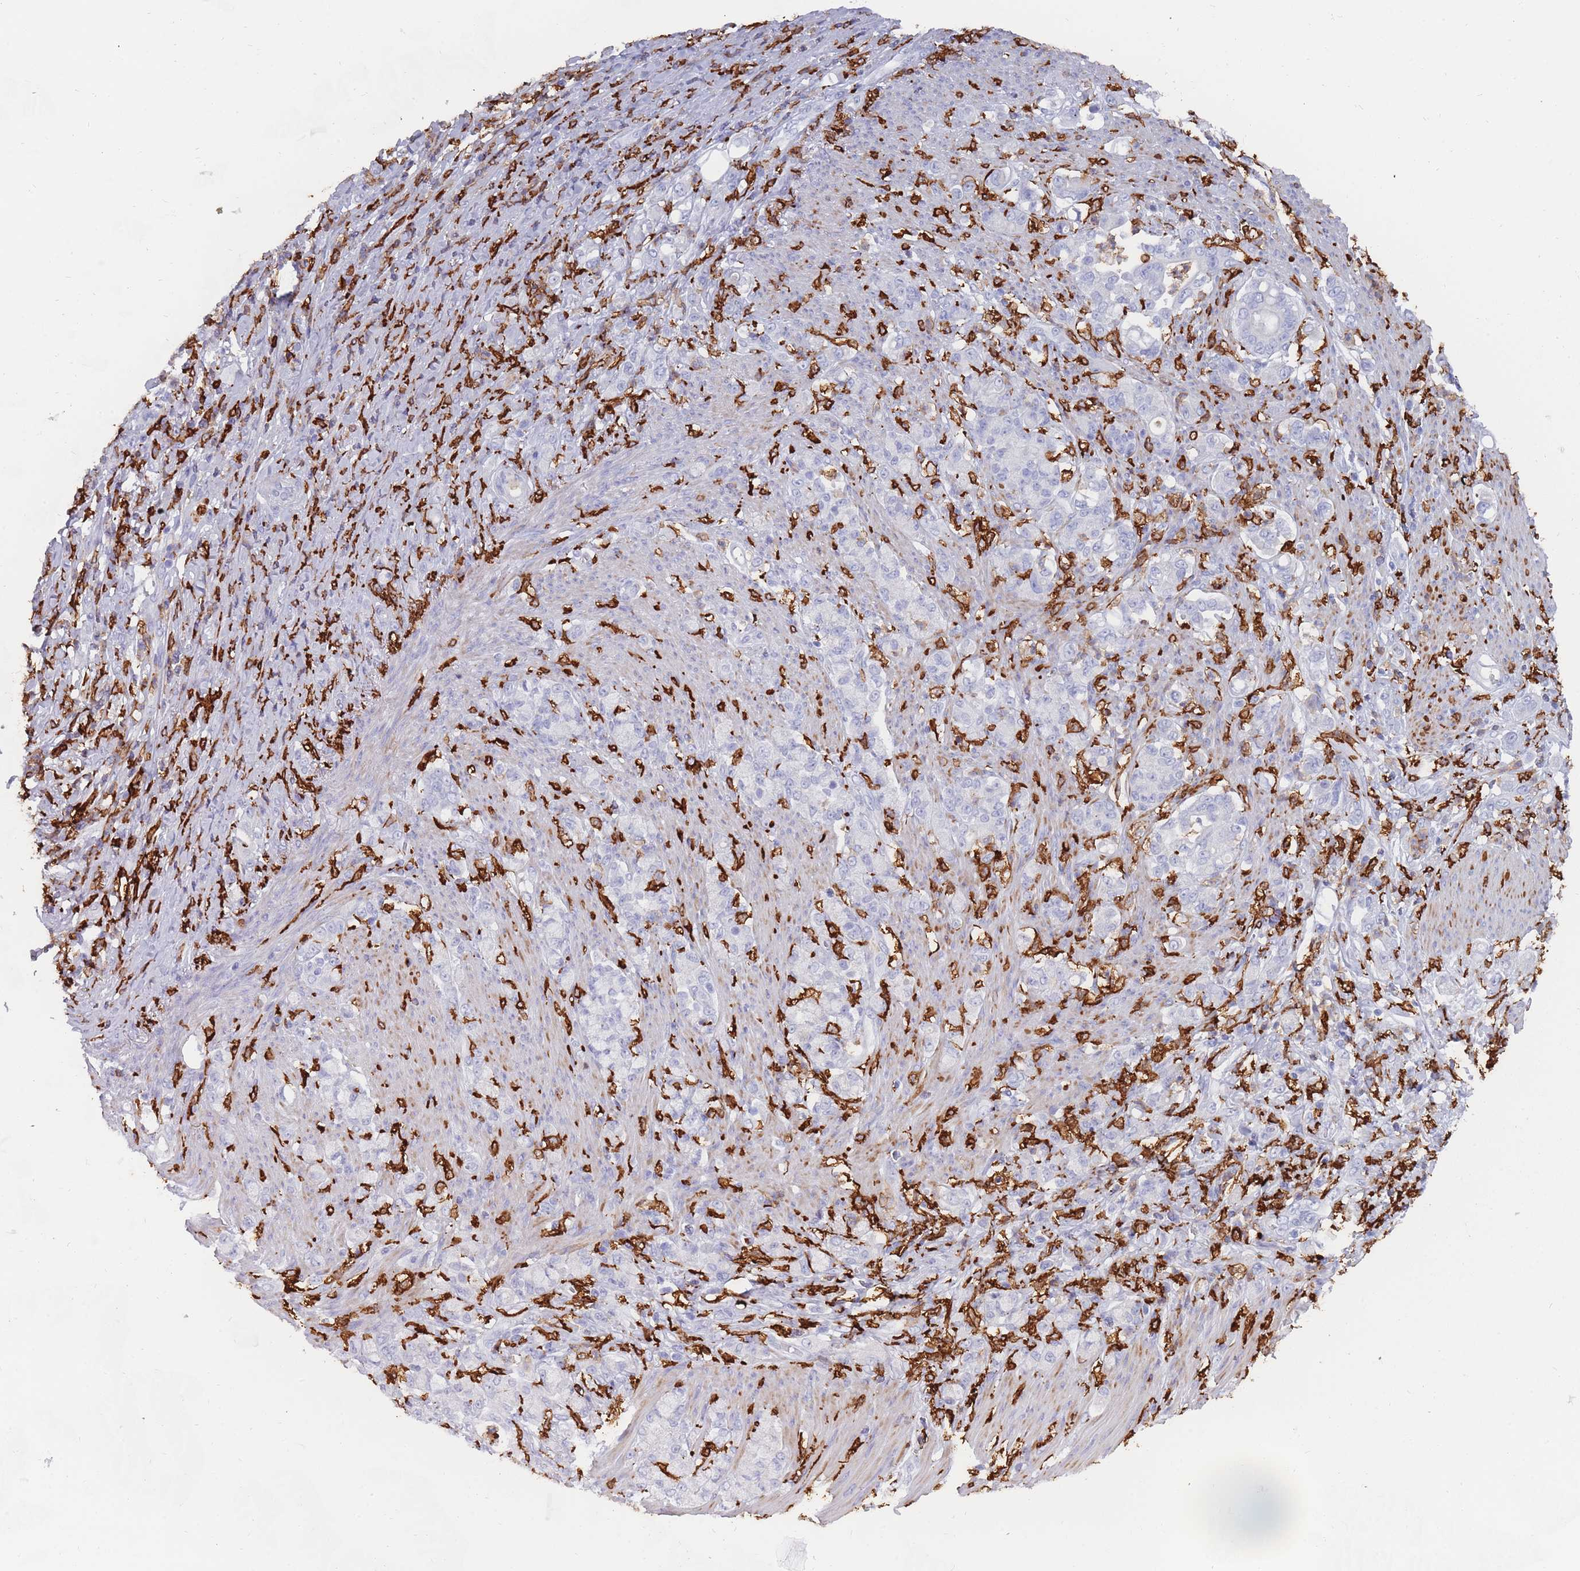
{"staining": {"intensity": "negative", "quantity": "none", "location": "none"}, "tissue": "stomach cancer", "cell_type": "Tumor cells", "image_type": "cancer", "snomed": [{"axis": "morphology", "description": "Normal tissue, NOS"}, {"axis": "morphology", "description": "Adenocarcinoma, NOS"}, {"axis": "topography", "description": "Stomach"}], "caption": "Protein analysis of stomach cancer exhibits no significant positivity in tumor cells.", "gene": "AIF1", "patient": {"sex": "female", "age": 79}}